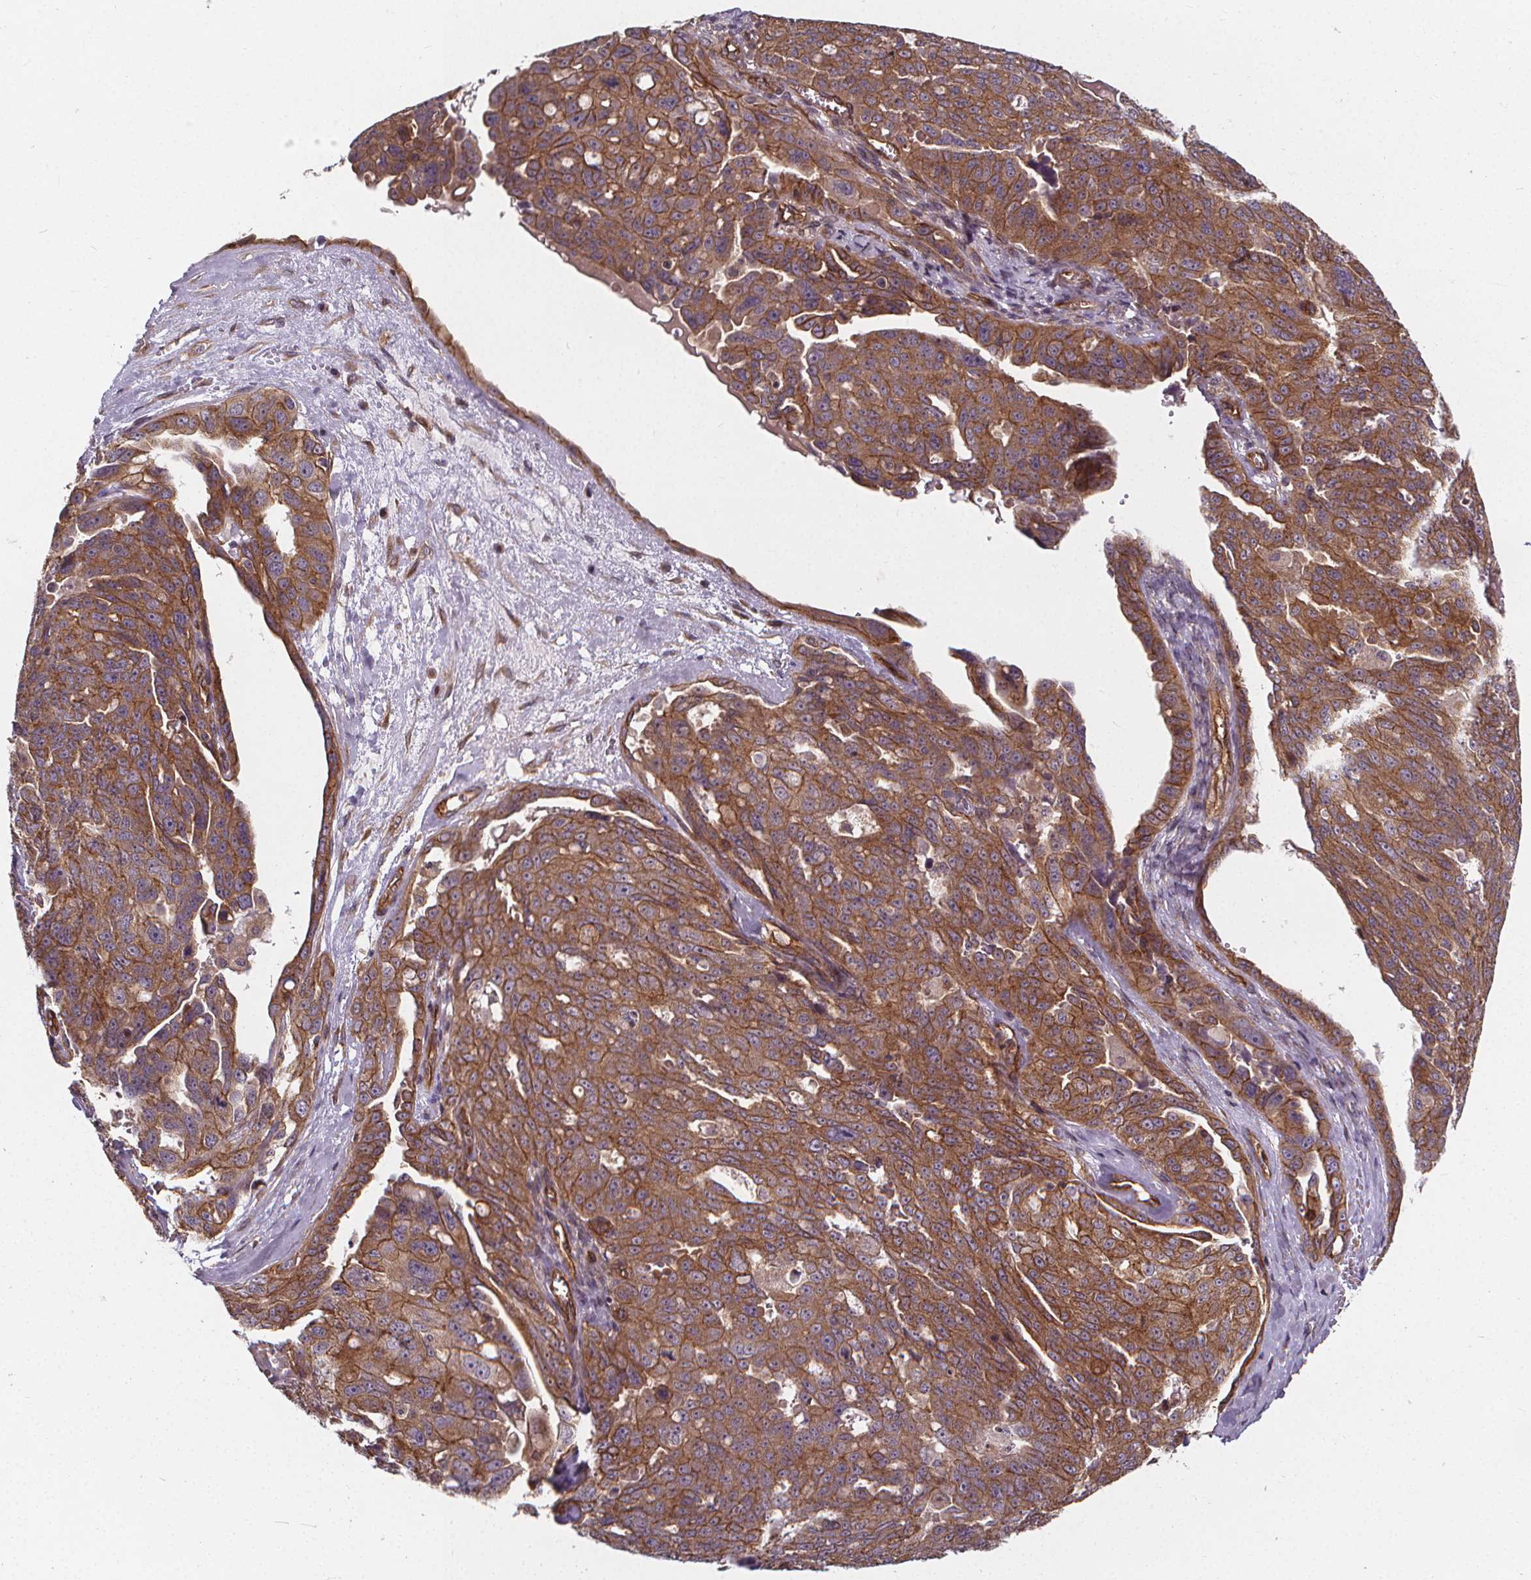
{"staining": {"intensity": "moderate", "quantity": ">75%", "location": "cytoplasmic/membranous"}, "tissue": "ovarian cancer", "cell_type": "Tumor cells", "image_type": "cancer", "snomed": [{"axis": "morphology", "description": "Carcinoma, endometroid"}, {"axis": "topography", "description": "Ovary"}], "caption": "This is a micrograph of immunohistochemistry staining of ovarian cancer (endometroid carcinoma), which shows moderate staining in the cytoplasmic/membranous of tumor cells.", "gene": "CLINT1", "patient": {"sex": "female", "age": 70}}